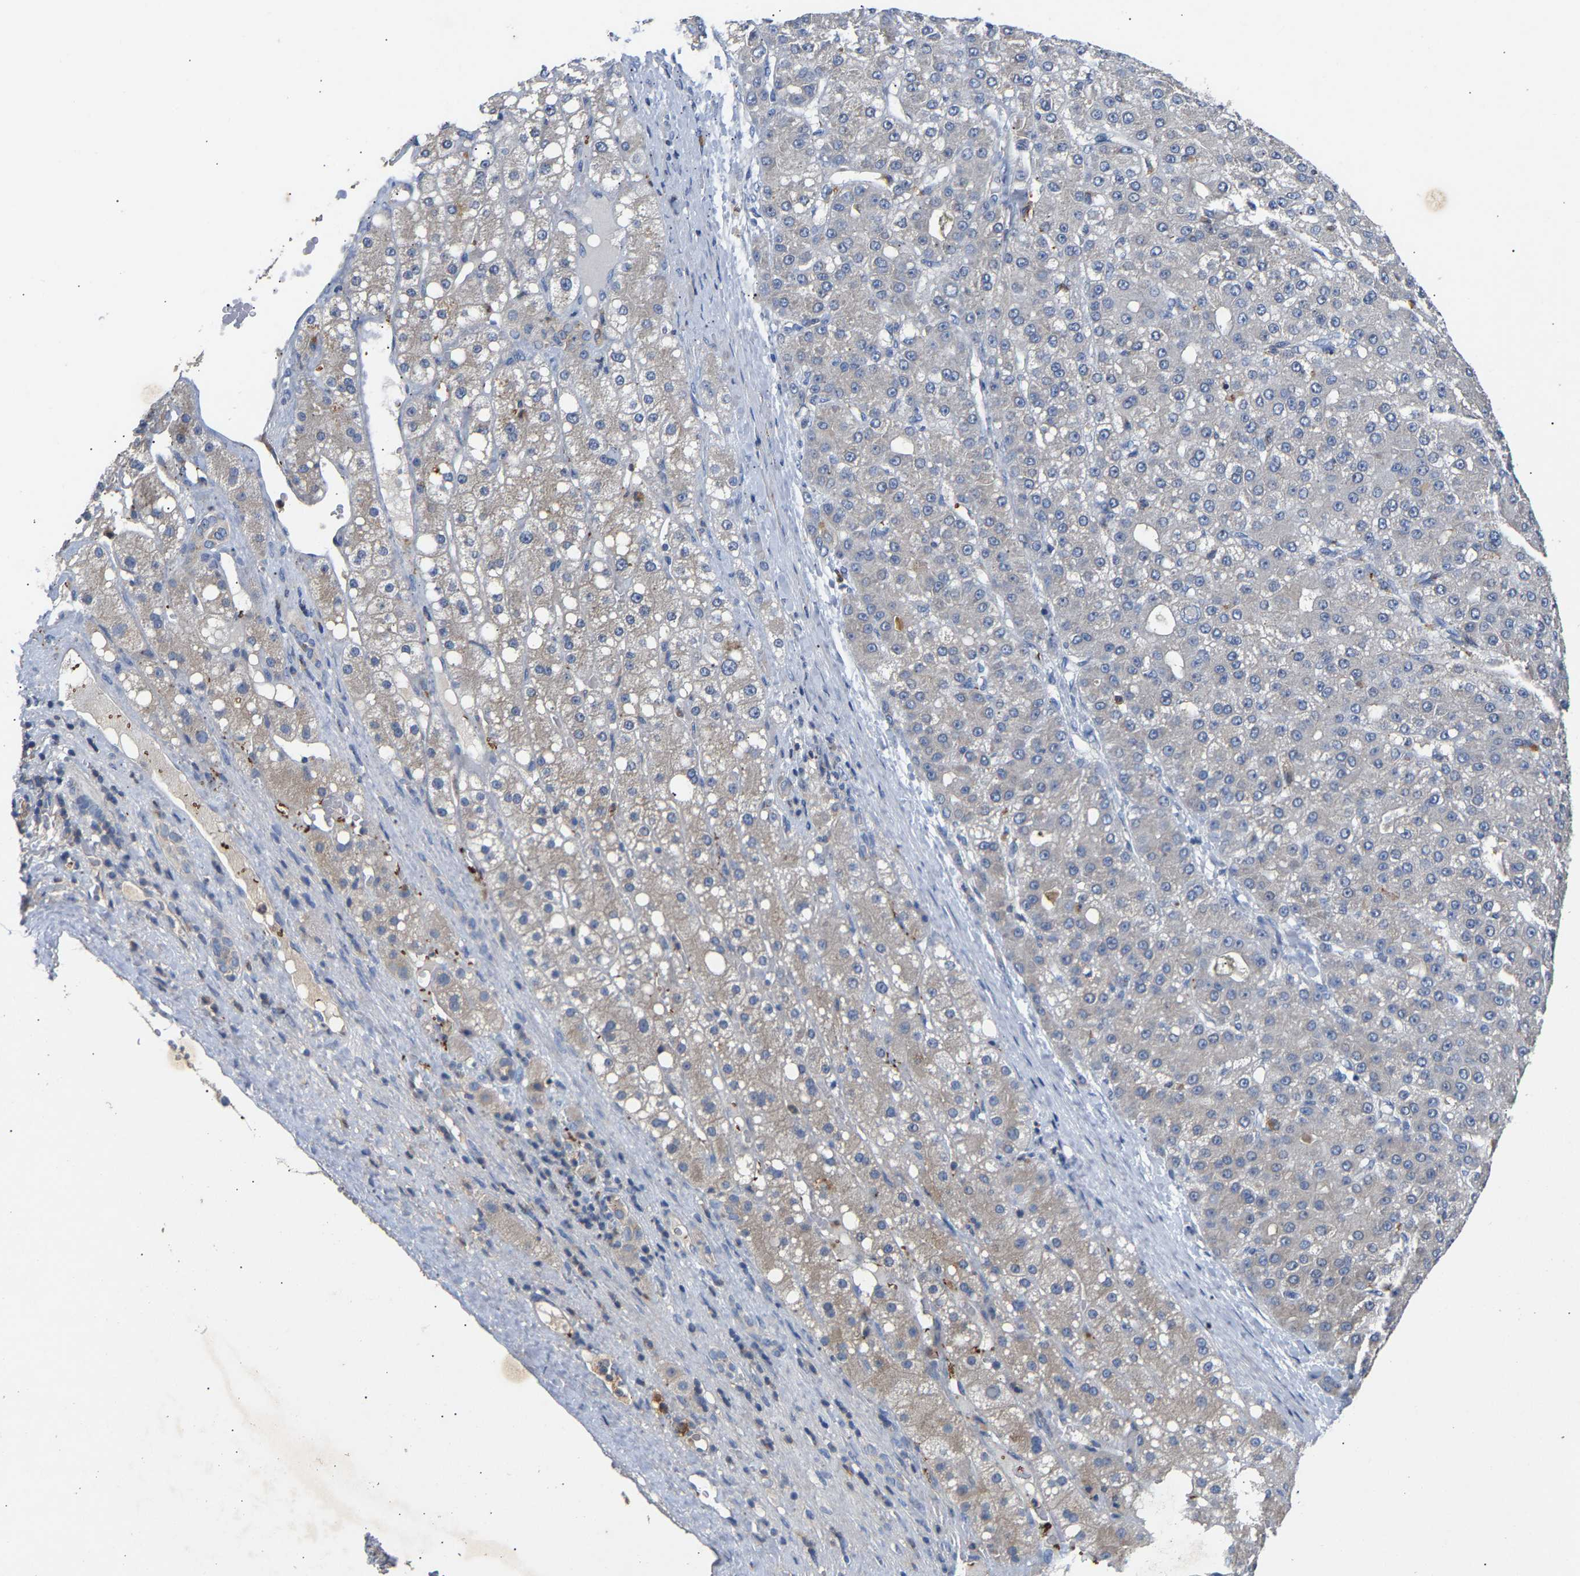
{"staining": {"intensity": "weak", "quantity": "<25%", "location": "cytoplasmic/membranous"}, "tissue": "liver cancer", "cell_type": "Tumor cells", "image_type": "cancer", "snomed": [{"axis": "morphology", "description": "Carcinoma, Hepatocellular, NOS"}, {"axis": "topography", "description": "Liver"}], "caption": "DAB immunohistochemical staining of liver cancer displays no significant positivity in tumor cells.", "gene": "CCDC171", "patient": {"sex": "male", "age": 67}}